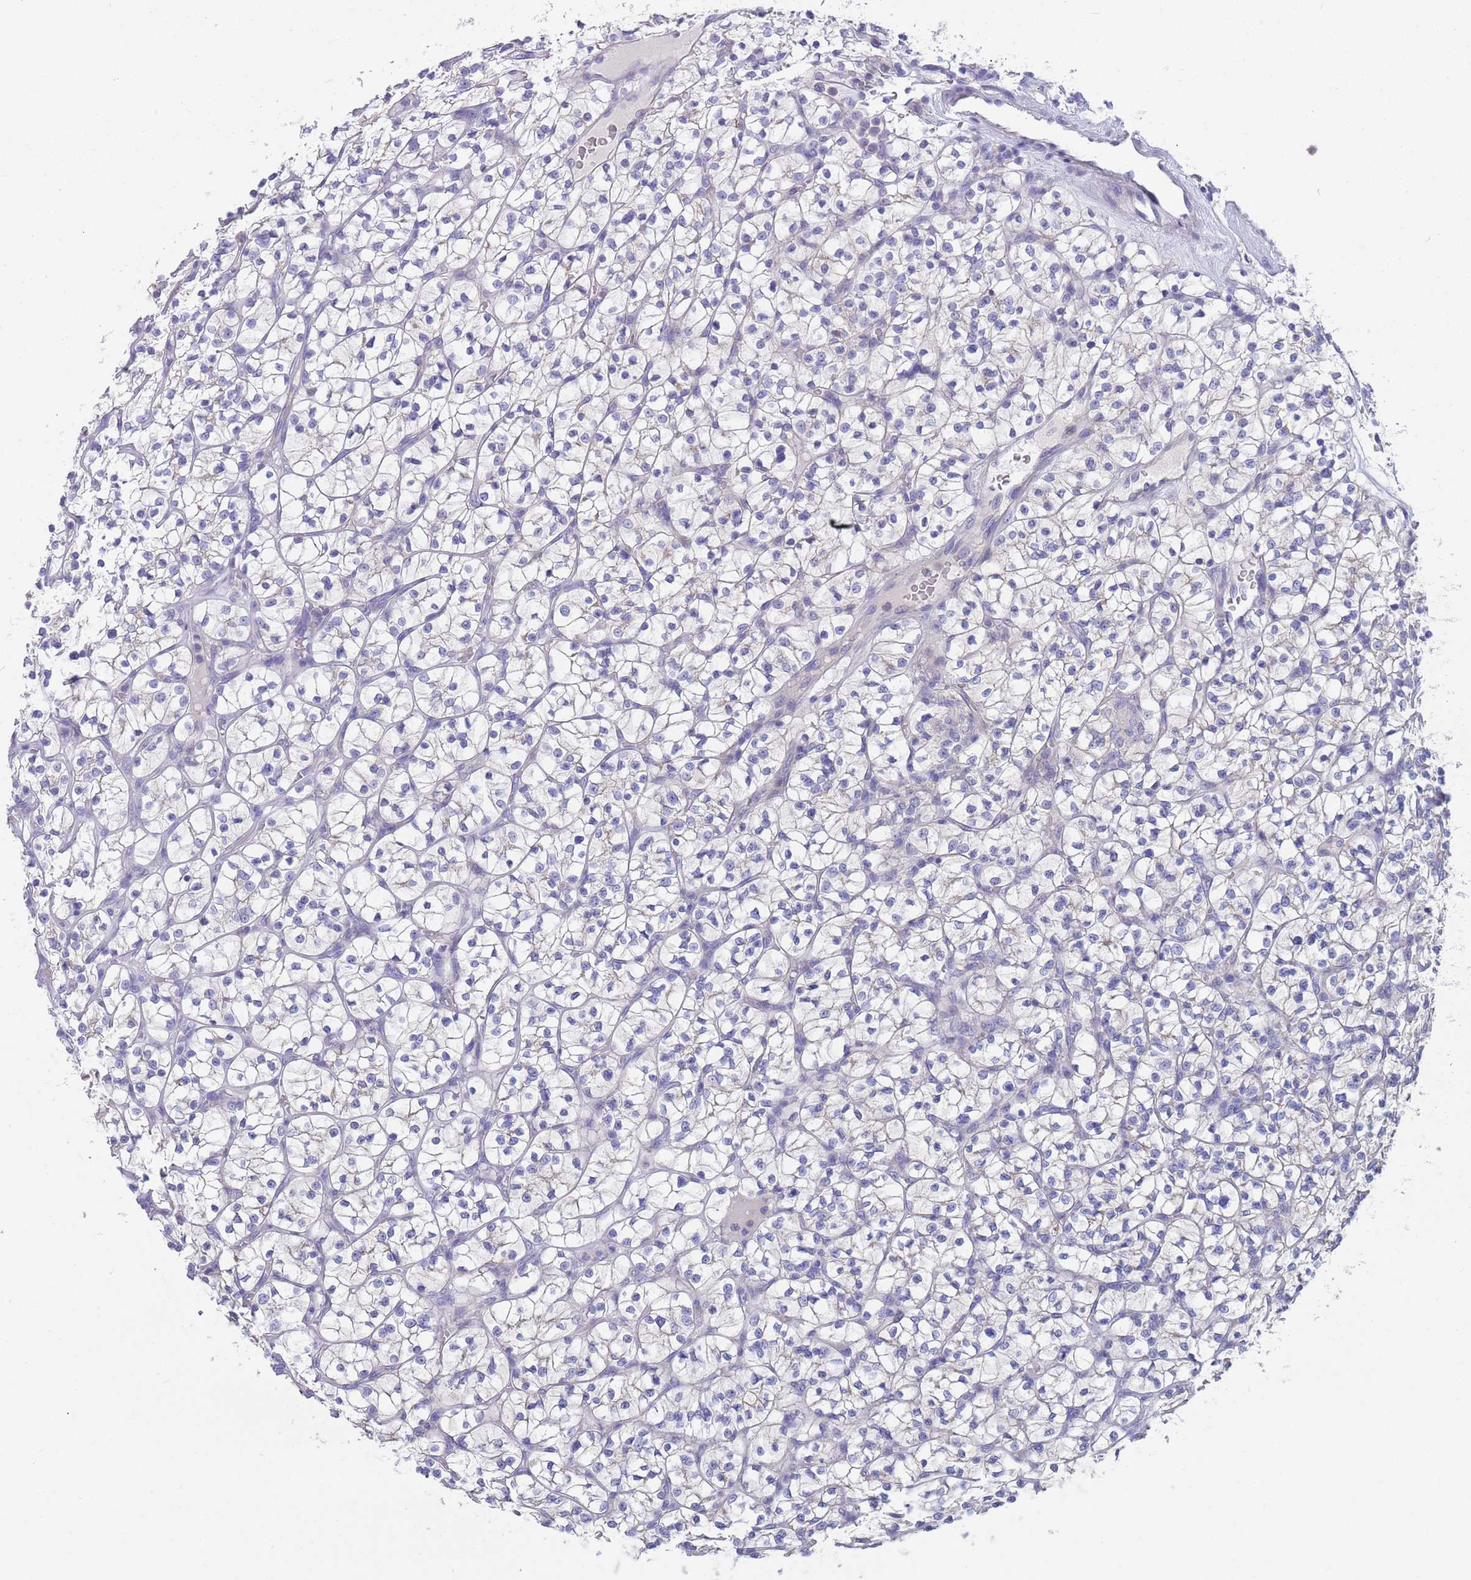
{"staining": {"intensity": "negative", "quantity": "none", "location": "none"}, "tissue": "renal cancer", "cell_type": "Tumor cells", "image_type": "cancer", "snomed": [{"axis": "morphology", "description": "Adenocarcinoma, NOS"}, {"axis": "topography", "description": "Kidney"}], "caption": "Immunohistochemical staining of human renal cancer displays no significant positivity in tumor cells.", "gene": "TYW1", "patient": {"sex": "female", "age": 64}}